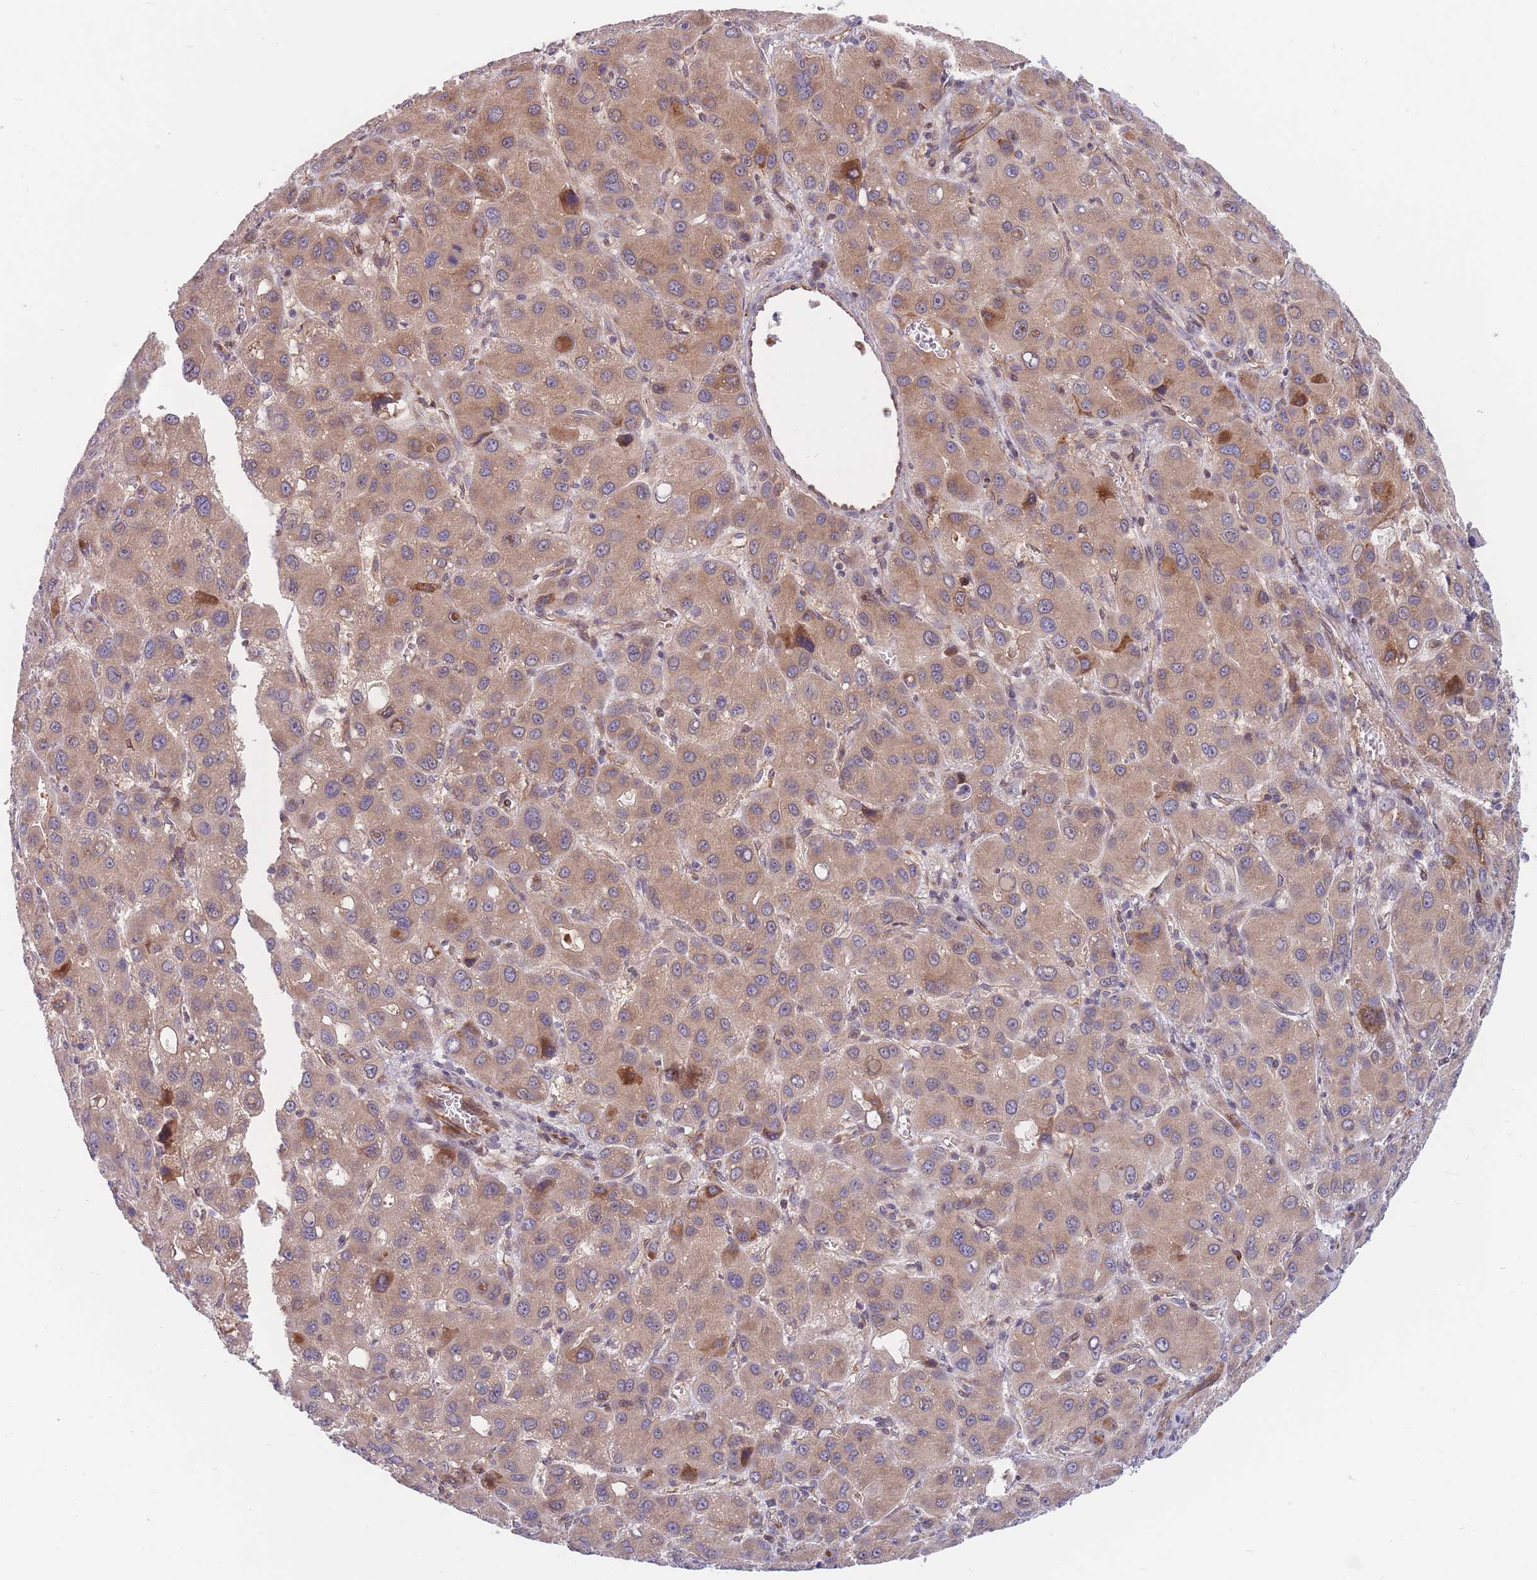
{"staining": {"intensity": "moderate", "quantity": ">75%", "location": "cytoplasmic/membranous"}, "tissue": "liver cancer", "cell_type": "Tumor cells", "image_type": "cancer", "snomed": [{"axis": "morphology", "description": "Carcinoma, Hepatocellular, NOS"}, {"axis": "topography", "description": "Liver"}], "caption": "Liver cancer was stained to show a protein in brown. There is medium levels of moderate cytoplasmic/membranous expression in approximately >75% of tumor cells.", "gene": "TMEM131L", "patient": {"sex": "male", "age": 55}}